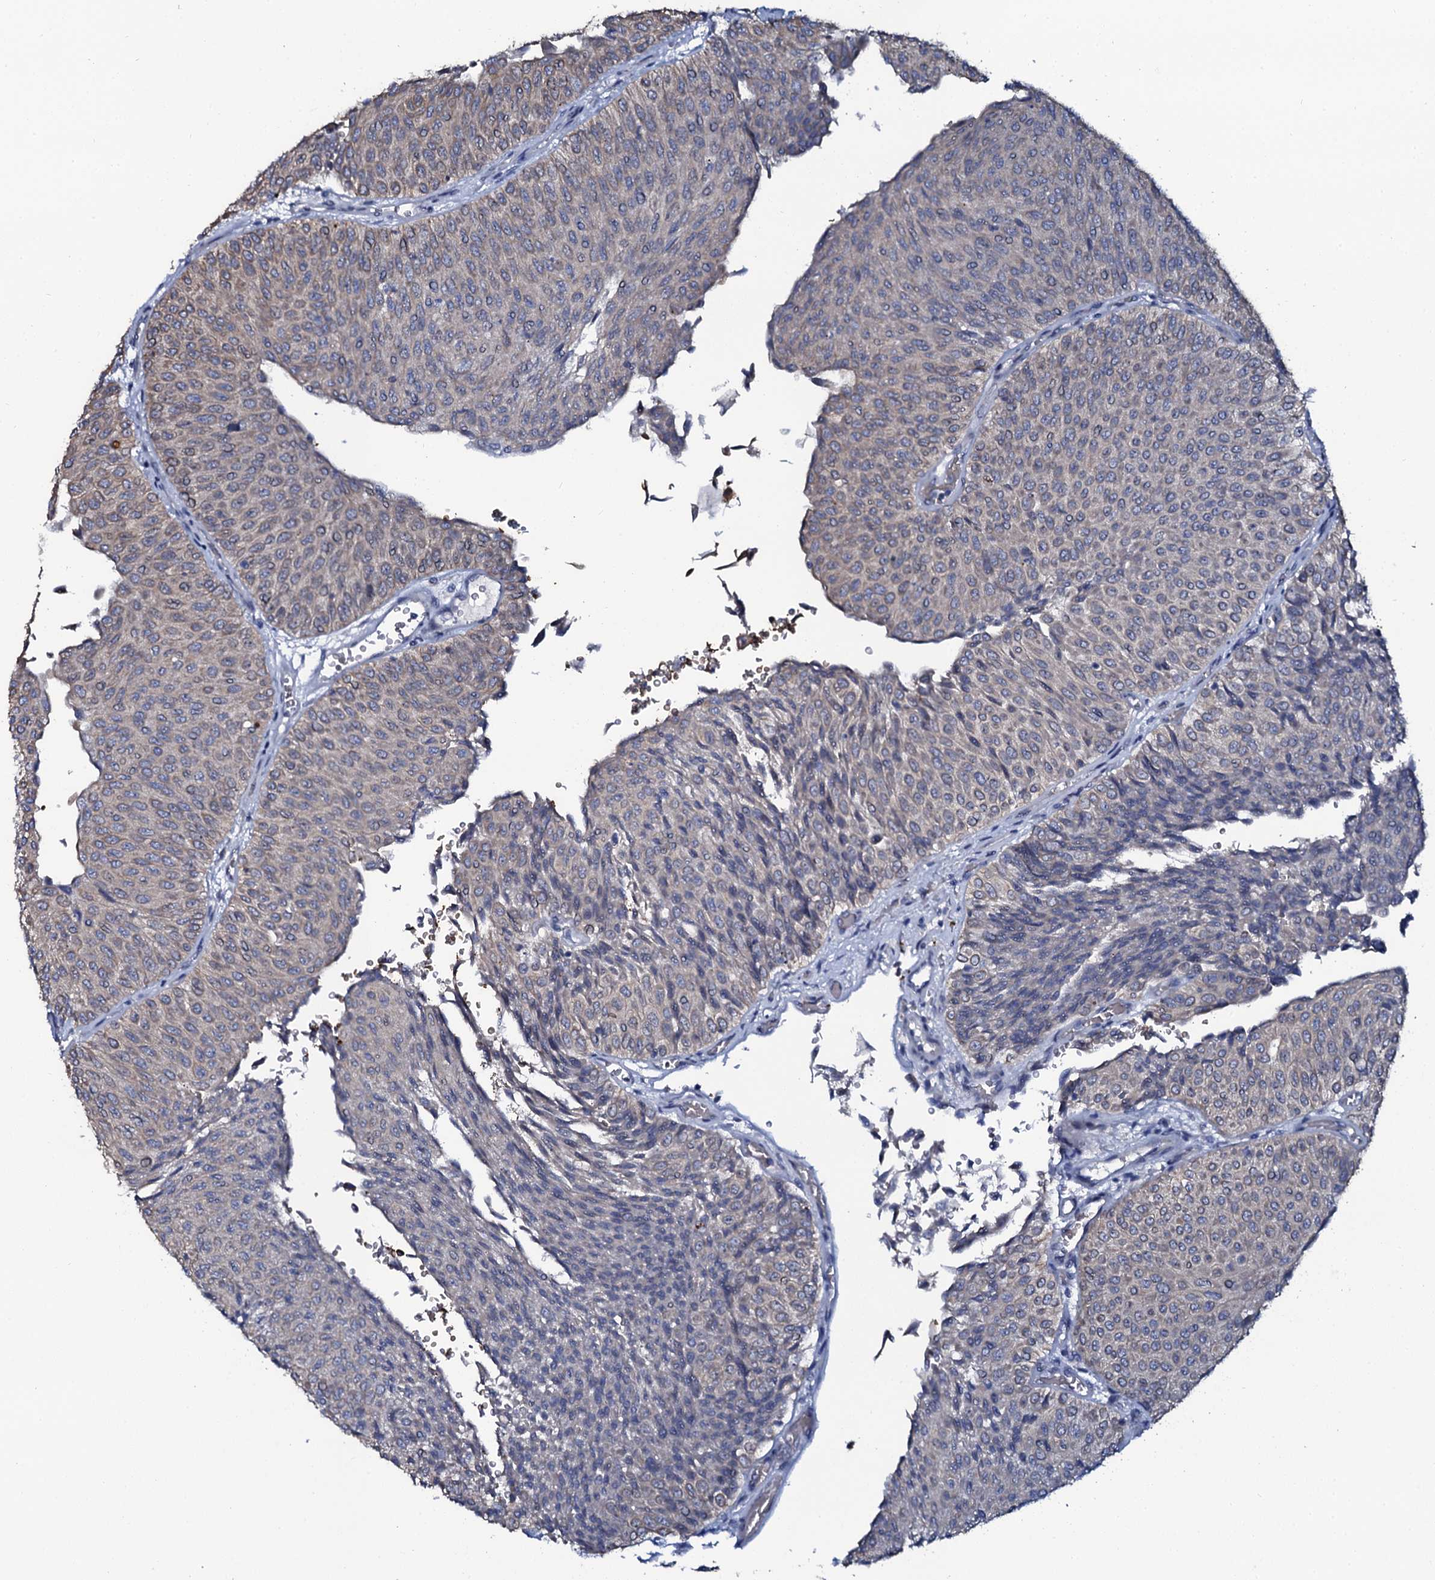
{"staining": {"intensity": "weak", "quantity": "<25%", "location": "cytoplasmic/membranous"}, "tissue": "urothelial cancer", "cell_type": "Tumor cells", "image_type": "cancer", "snomed": [{"axis": "morphology", "description": "Urothelial carcinoma, Low grade"}, {"axis": "topography", "description": "Urinary bladder"}], "caption": "Immunohistochemistry (IHC) photomicrograph of neoplastic tissue: urothelial carcinoma (low-grade) stained with DAB (3,3'-diaminobenzidine) demonstrates no significant protein expression in tumor cells.", "gene": "C10orf88", "patient": {"sex": "male", "age": 78}}